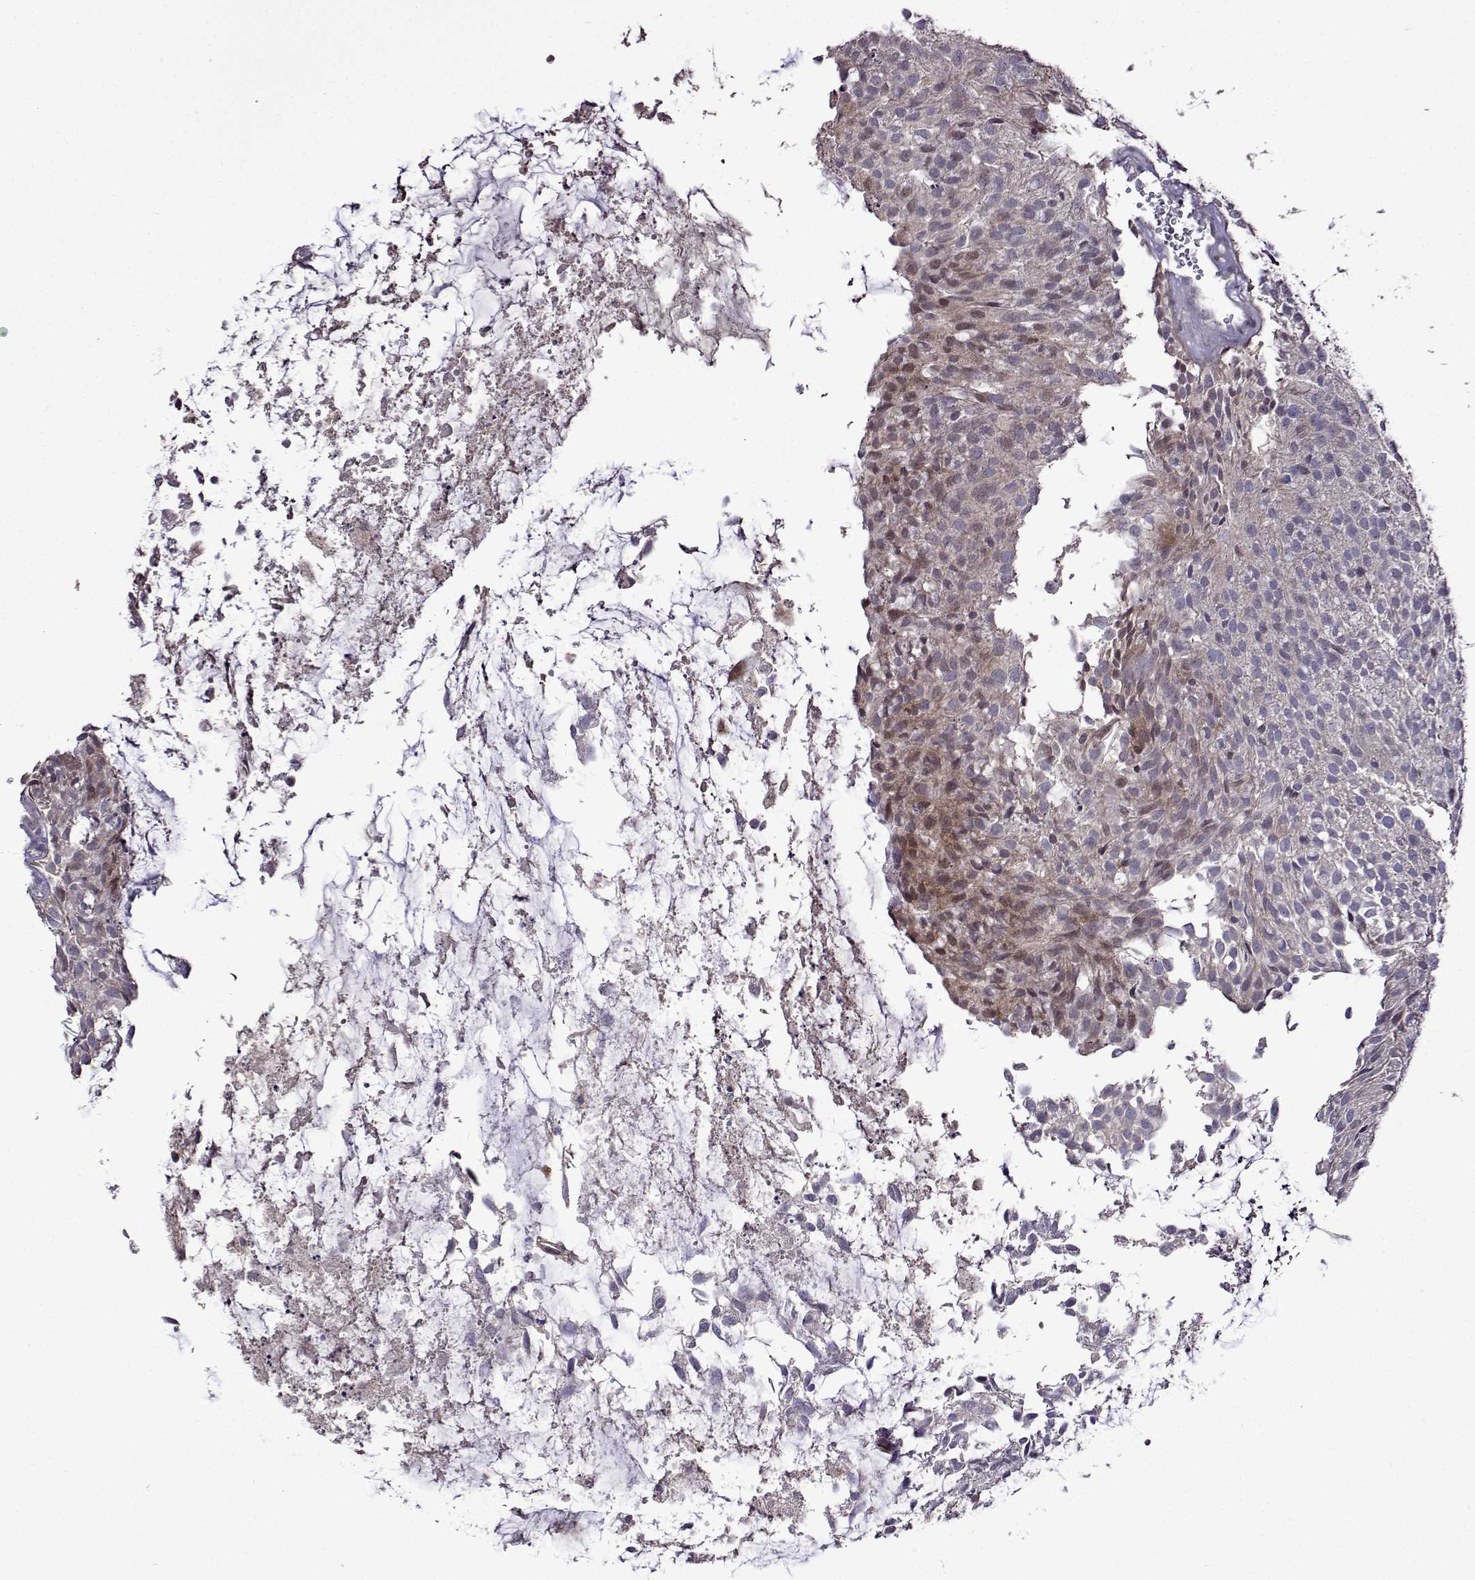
{"staining": {"intensity": "weak", "quantity": "25%-75%", "location": "cytoplasmic/membranous,nuclear"}, "tissue": "urothelial cancer", "cell_type": "Tumor cells", "image_type": "cancer", "snomed": [{"axis": "morphology", "description": "Urothelial carcinoma, NOS"}, {"axis": "topography", "description": "Urinary bladder"}], "caption": "Urothelial cancer stained with a brown dye demonstrates weak cytoplasmic/membranous and nuclear positive expression in approximately 25%-75% of tumor cells.", "gene": "SULT2A1", "patient": {"sex": "male", "age": 84}}